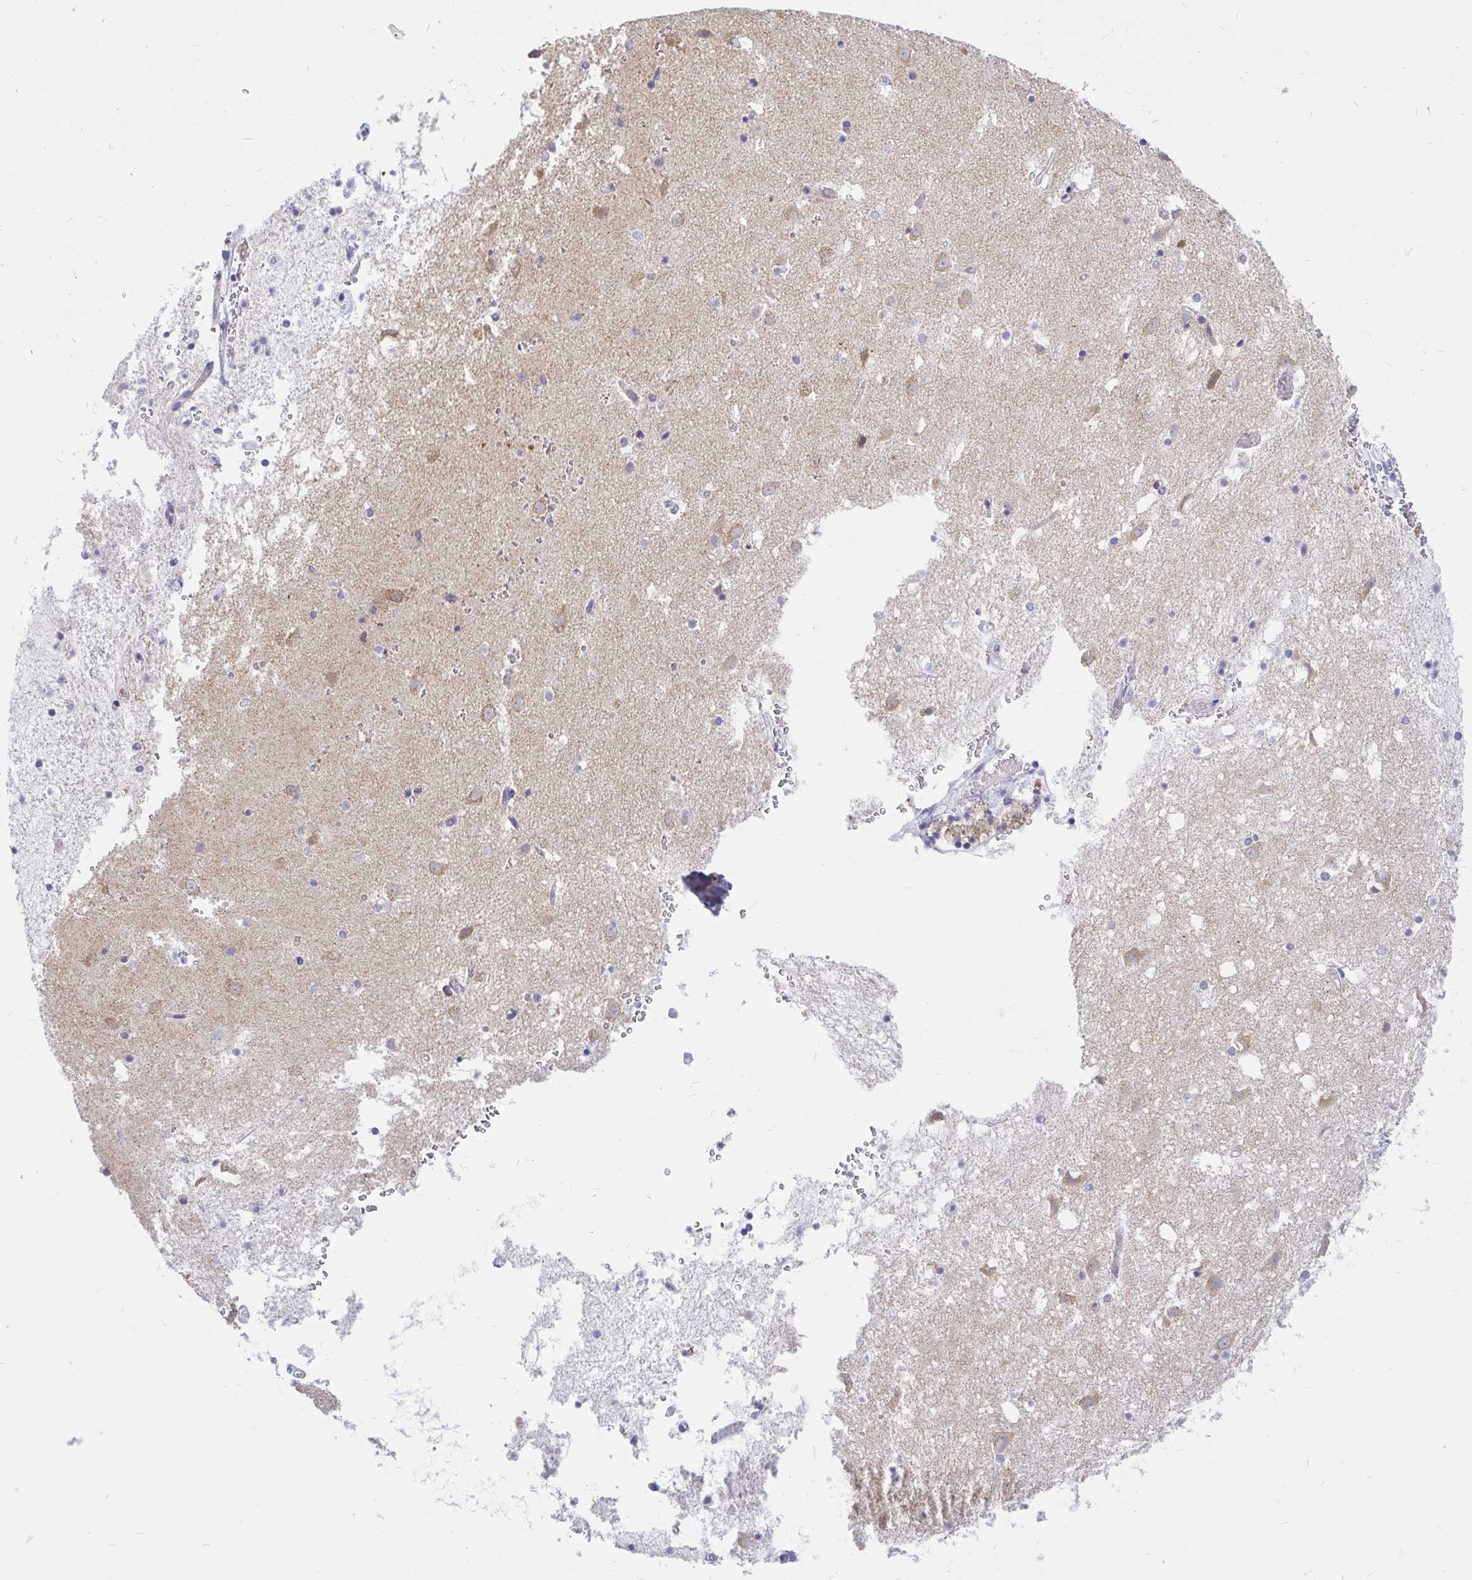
{"staining": {"intensity": "negative", "quantity": "none", "location": "none"}, "tissue": "caudate", "cell_type": "Glial cells", "image_type": "normal", "snomed": [{"axis": "morphology", "description": "Normal tissue, NOS"}, {"axis": "topography", "description": "Lateral ventricle wall"}], "caption": "Benign caudate was stained to show a protein in brown. There is no significant expression in glial cells. (DAB (3,3'-diaminobenzidine) immunohistochemistry, high magnification).", "gene": "INTS5", "patient": {"sex": "male", "age": 37}}